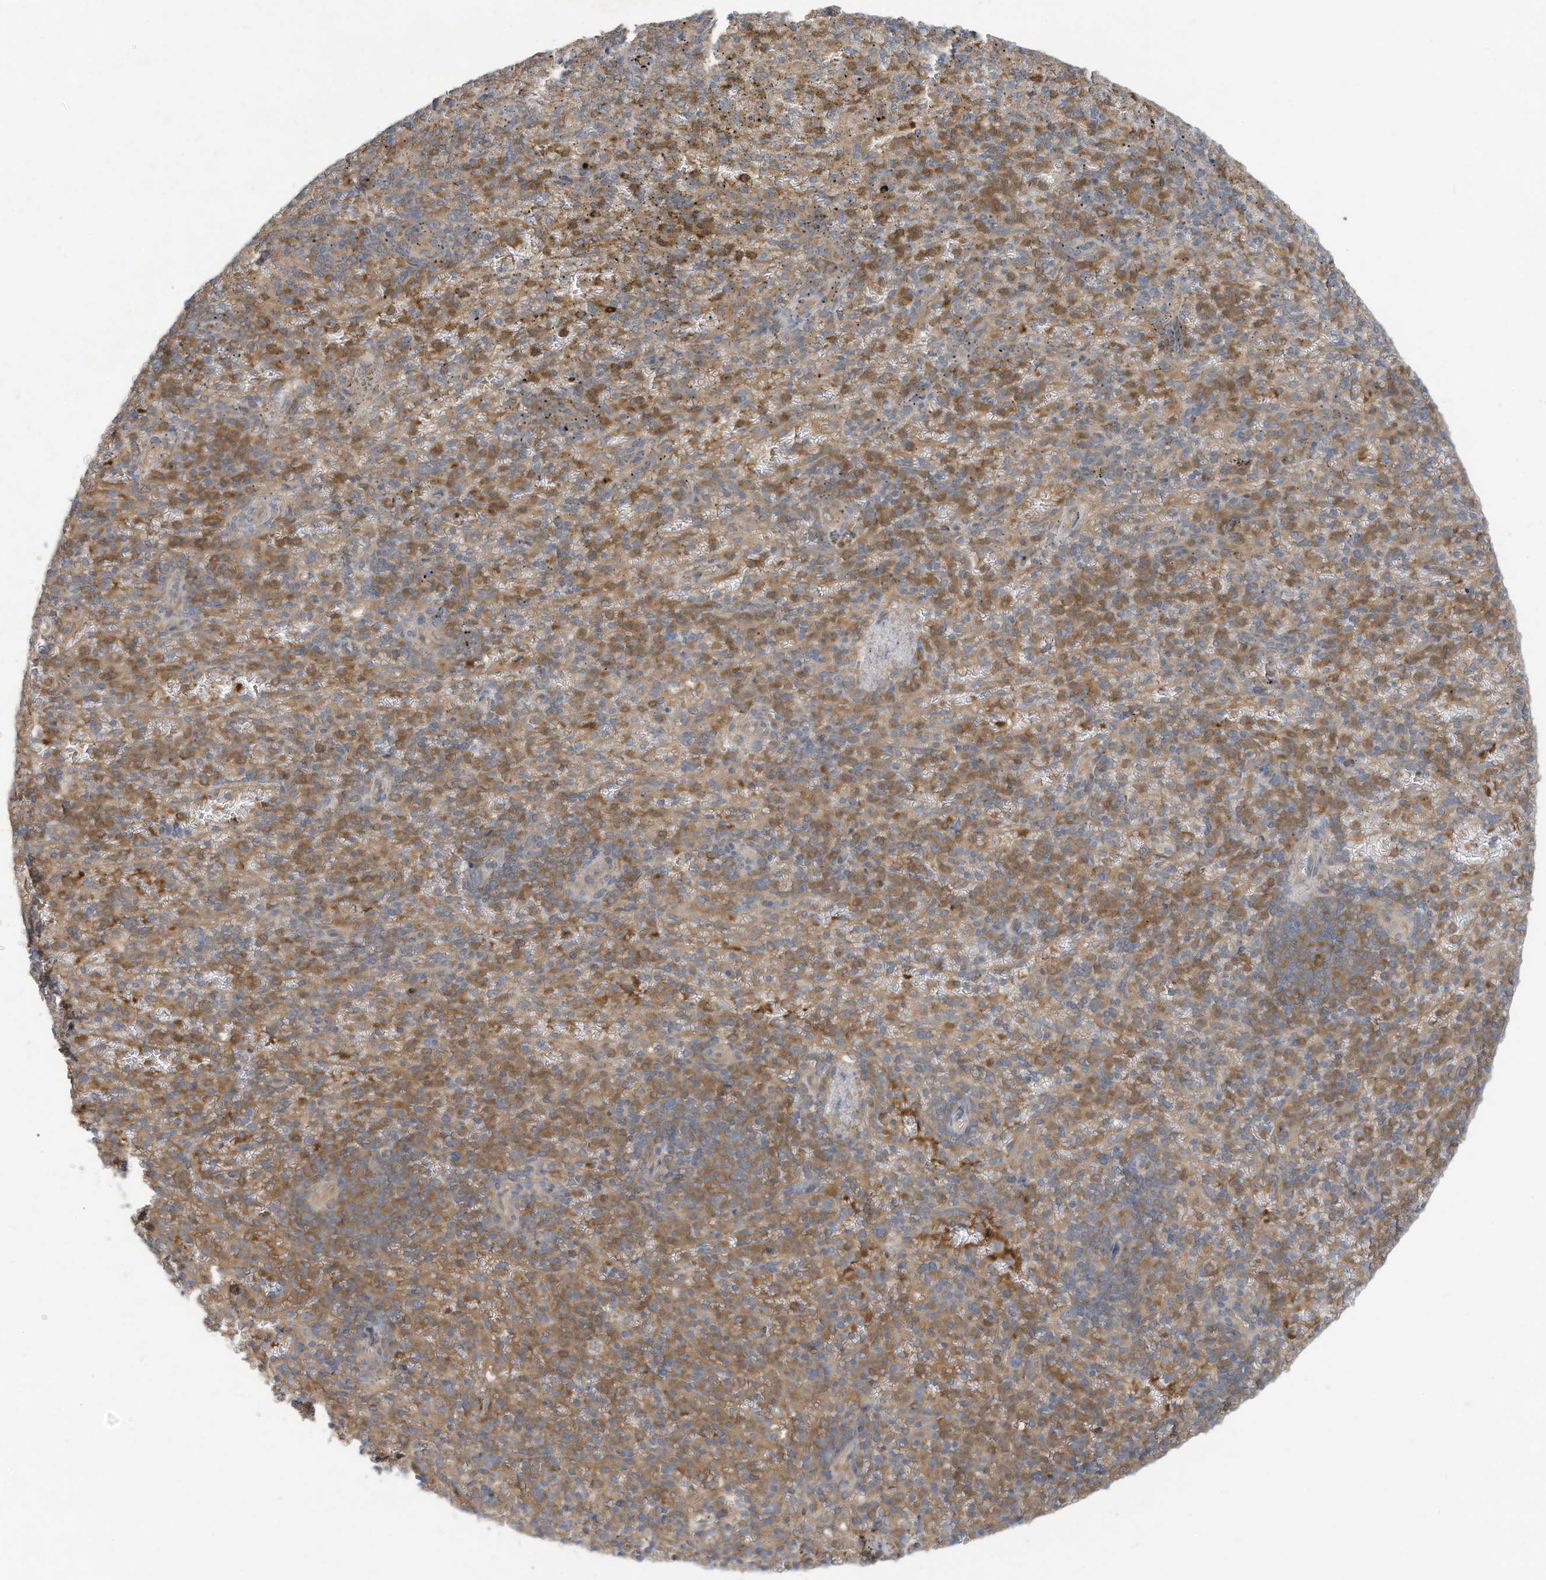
{"staining": {"intensity": "moderate", "quantity": ">75%", "location": "cytoplasmic/membranous"}, "tissue": "spleen", "cell_type": "Cells in red pulp", "image_type": "normal", "snomed": [{"axis": "morphology", "description": "Normal tissue, NOS"}, {"axis": "topography", "description": "Spleen"}], "caption": "Brown immunohistochemical staining in normal human spleen reveals moderate cytoplasmic/membranous positivity in about >75% of cells in red pulp. The protein of interest is stained brown, and the nuclei are stained in blue (DAB (3,3'-diaminobenzidine) IHC with brightfield microscopy, high magnification).", "gene": "ADI1", "patient": {"sex": "female", "age": 74}}